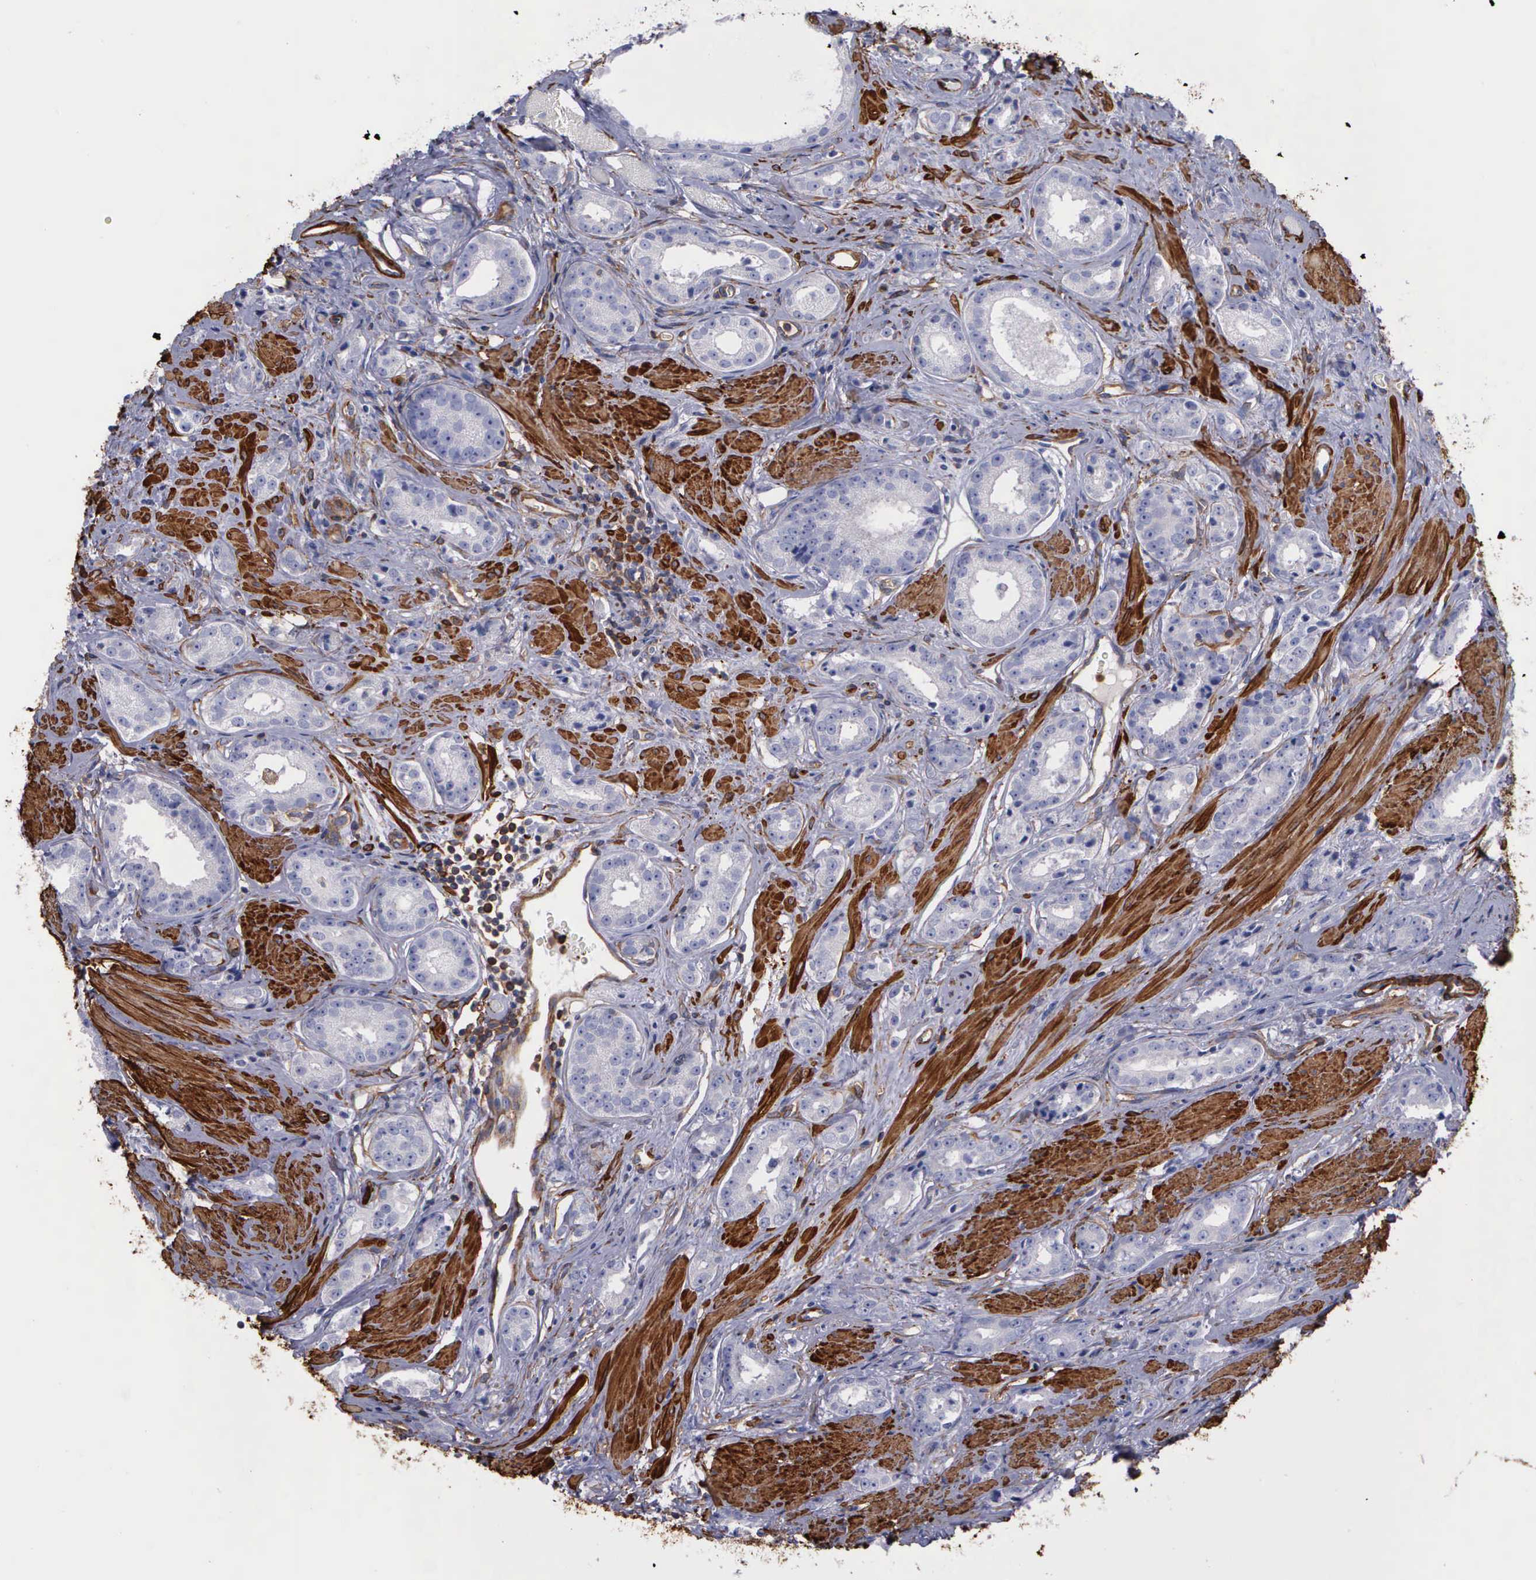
{"staining": {"intensity": "negative", "quantity": "none", "location": "none"}, "tissue": "prostate cancer", "cell_type": "Tumor cells", "image_type": "cancer", "snomed": [{"axis": "morphology", "description": "Adenocarcinoma, Medium grade"}, {"axis": "topography", "description": "Prostate"}], "caption": "The histopathology image reveals no significant positivity in tumor cells of prostate cancer (adenocarcinoma (medium-grade)).", "gene": "FLNA", "patient": {"sex": "male", "age": 53}}